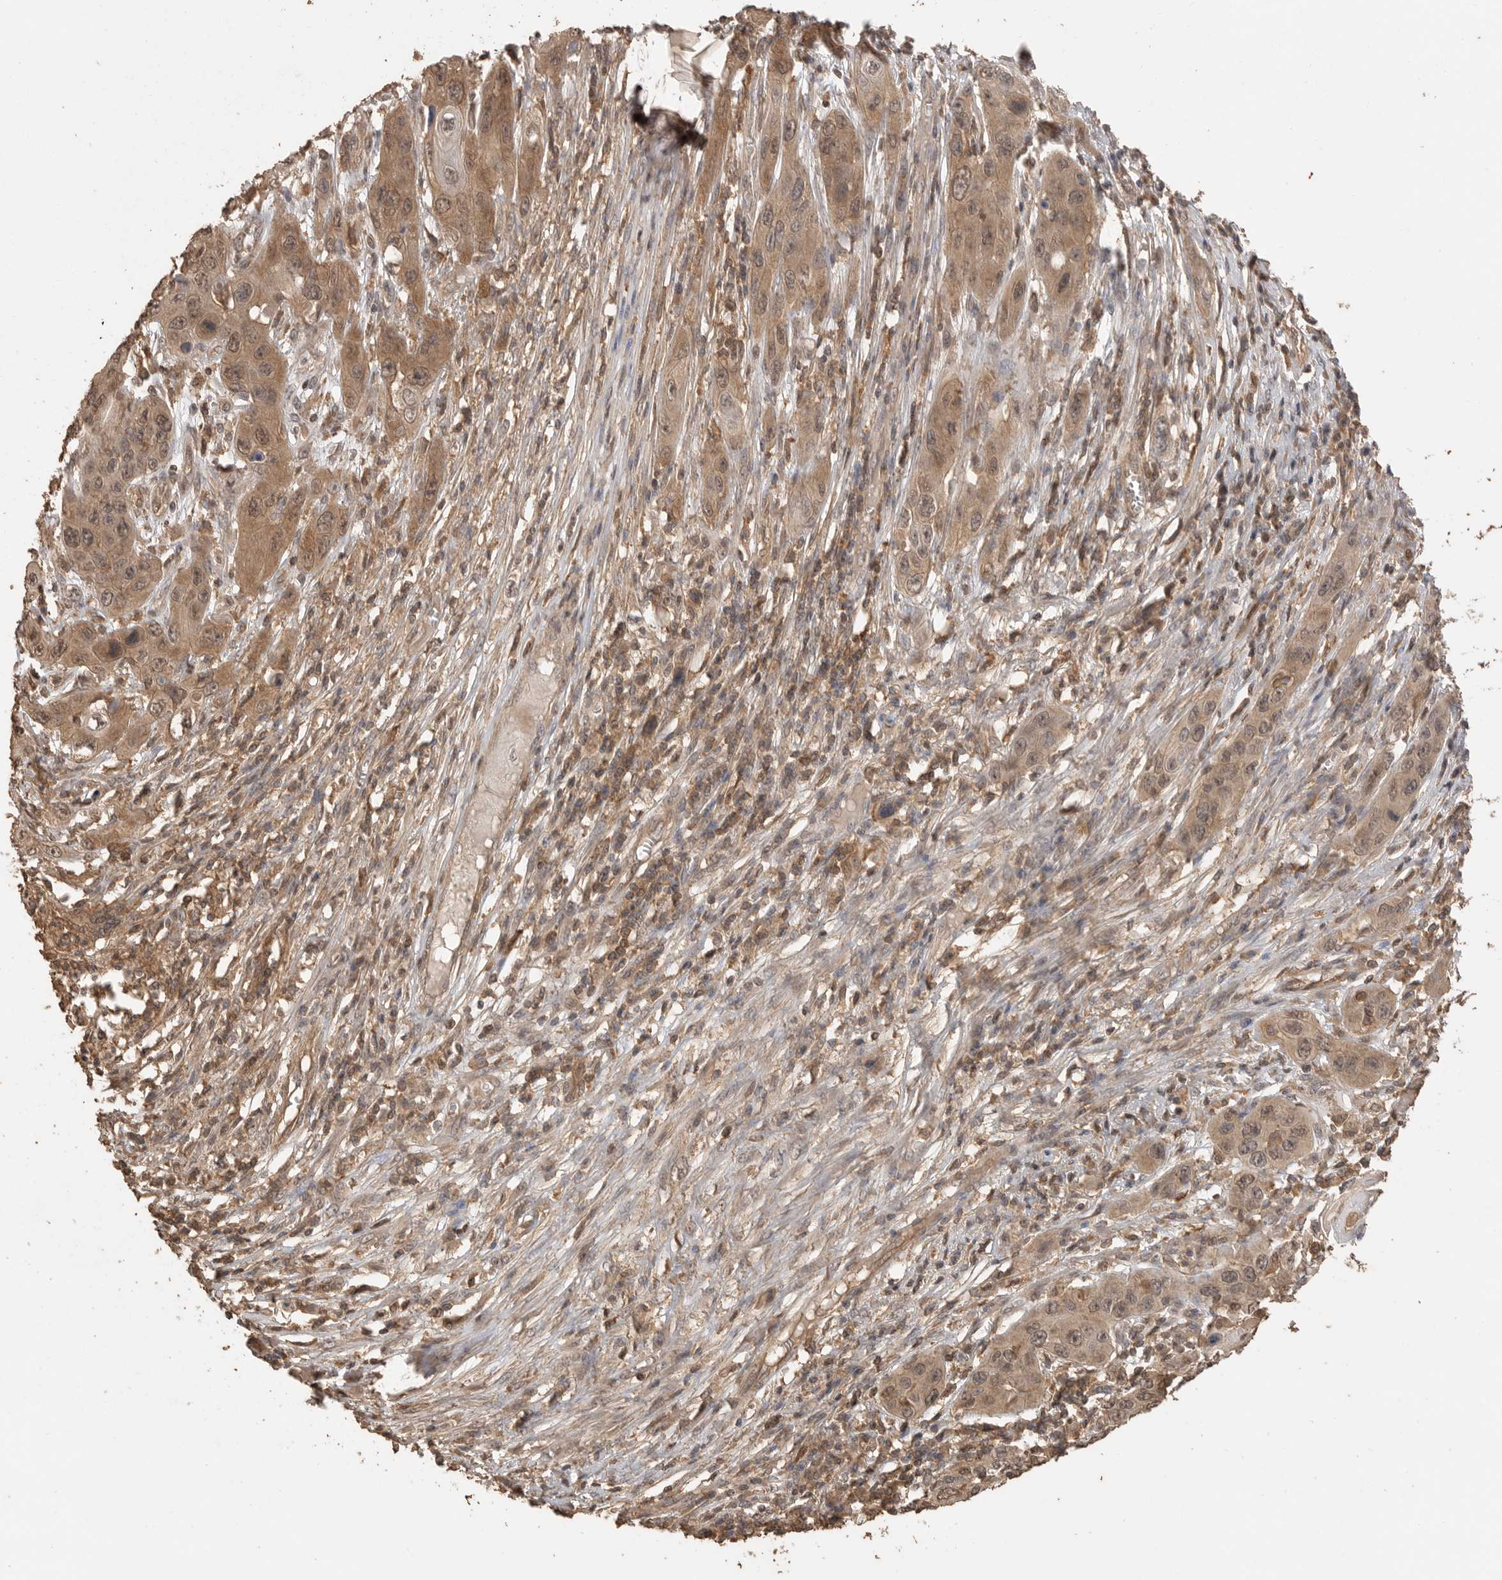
{"staining": {"intensity": "moderate", "quantity": ">75%", "location": "cytoplasmic/membranous,nuclear"}, "tissue": "skin cancer", "cell_type": "Tumor cells", "image_type": "cancer", "snomed": [{"axis": "morphology", "description": "Squamous cell carcinoma, NOS"}, {"axis": "topography", "description": "Skin"}], "caption": "Immunohistochemistry (DAB (3,3'-diaminobenzidine)) staining of skin cancer shows moderate cytoplasmic/membranous and nuclear protein expression in approximately >75% of tumor cells. Using DAB (3,3'-diaminobenzidine) (brown) and hematoxylin (blue) stains, captured at high magnification using brightfield microscopy.", "gene": "MAP2K1", "patient": {"sex": "male", "age": 55}}